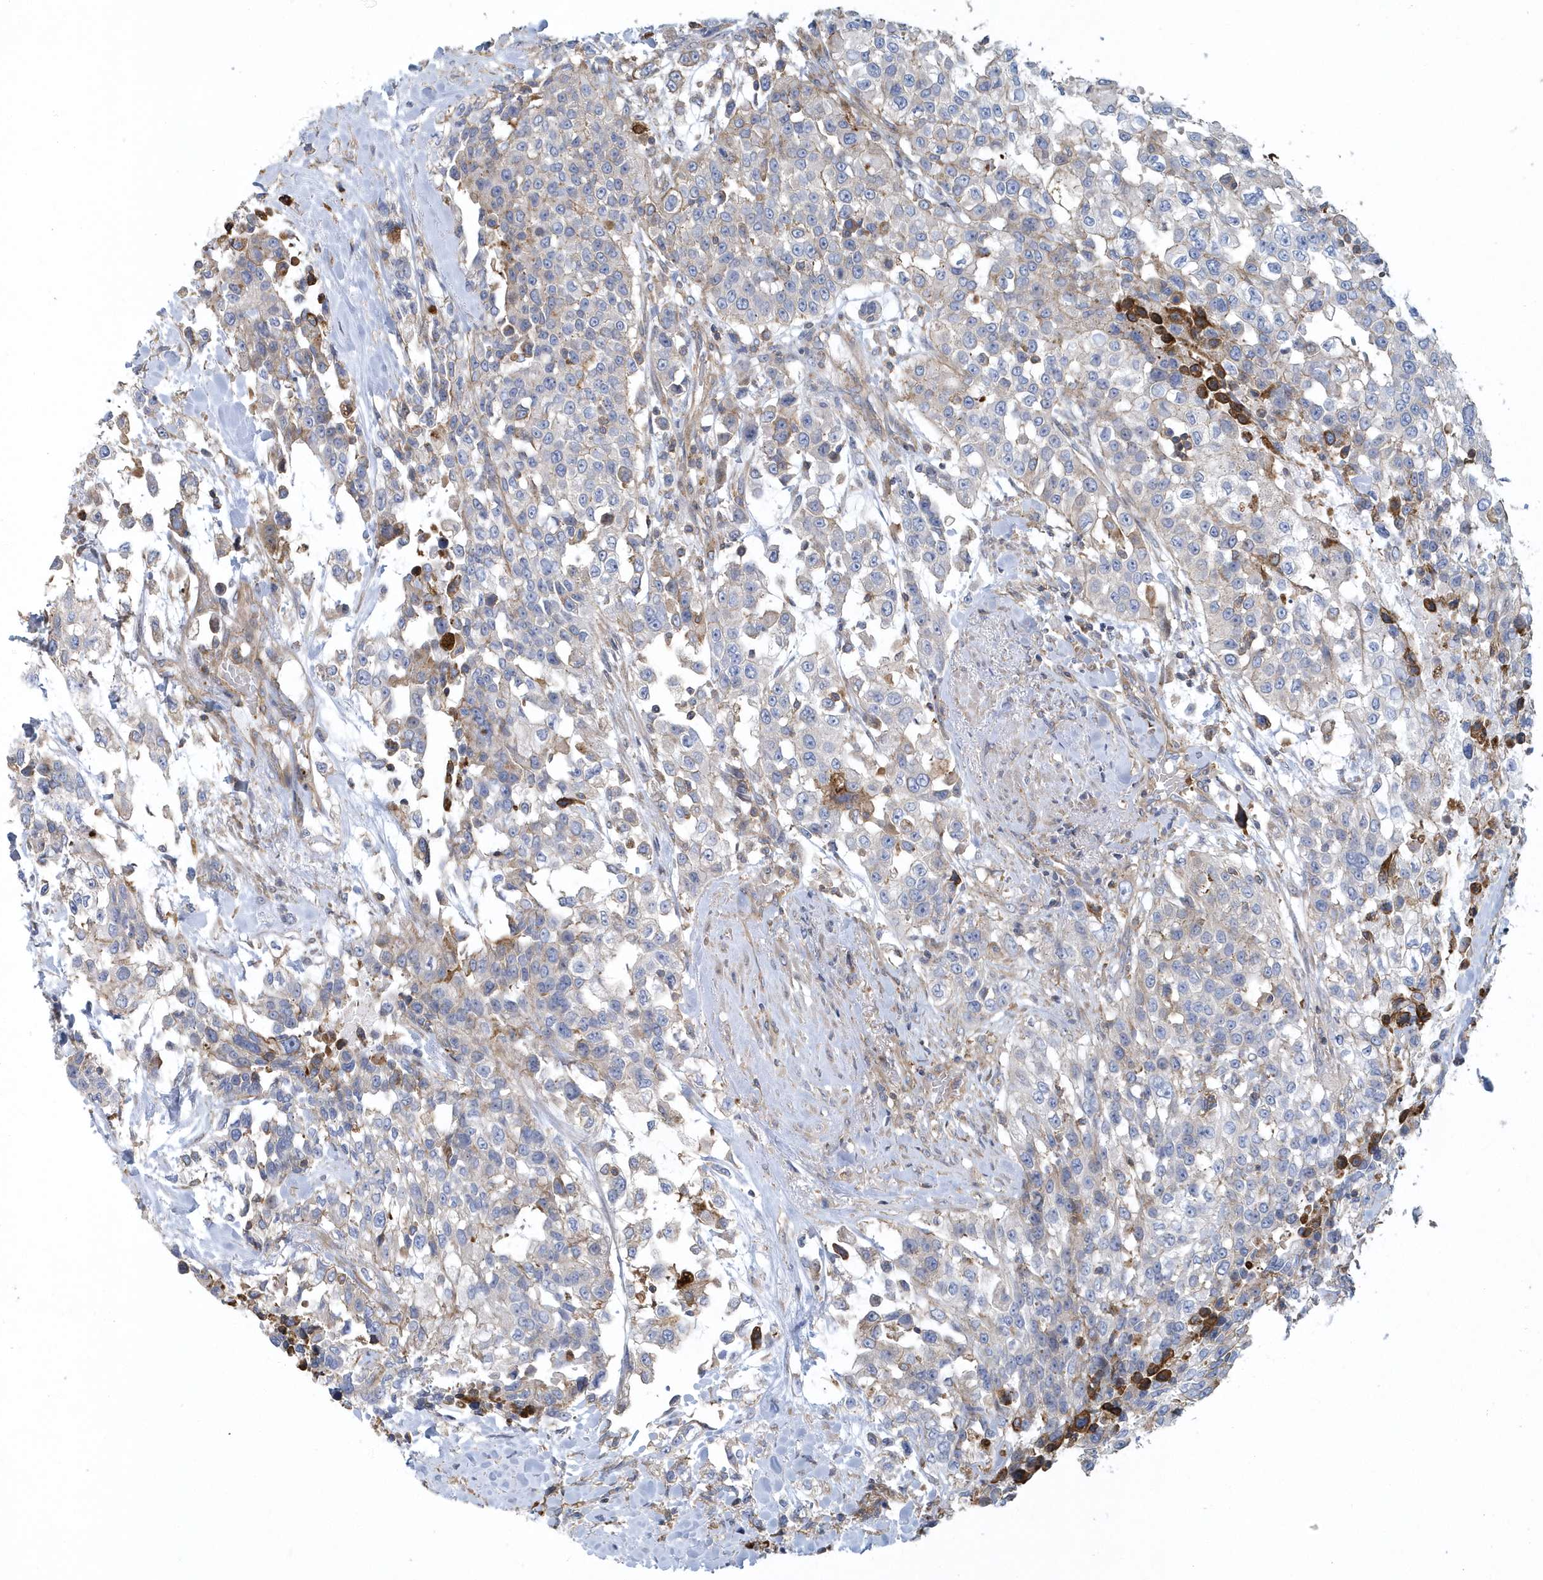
{"staining": {"intensity": "negative", "quantity": "none", "location": "none"}, "tissue": "urothelial cancer", "cell_type": "Tumor cells", "image_type": "cancer", "snomed": [{"axis": "morphology", "description": "Urothelial carcinoma, High grade"}, {"axis": "topography", "description": "Urinary bladder"}], "caption": "Immunohistochemistry image of high-grade urothelial carcinoma stained for a protein (brown), which displays no positivity in tumor cells.", "gene": "ARAP2", "patient": {"sex": "female", "age": 80}}